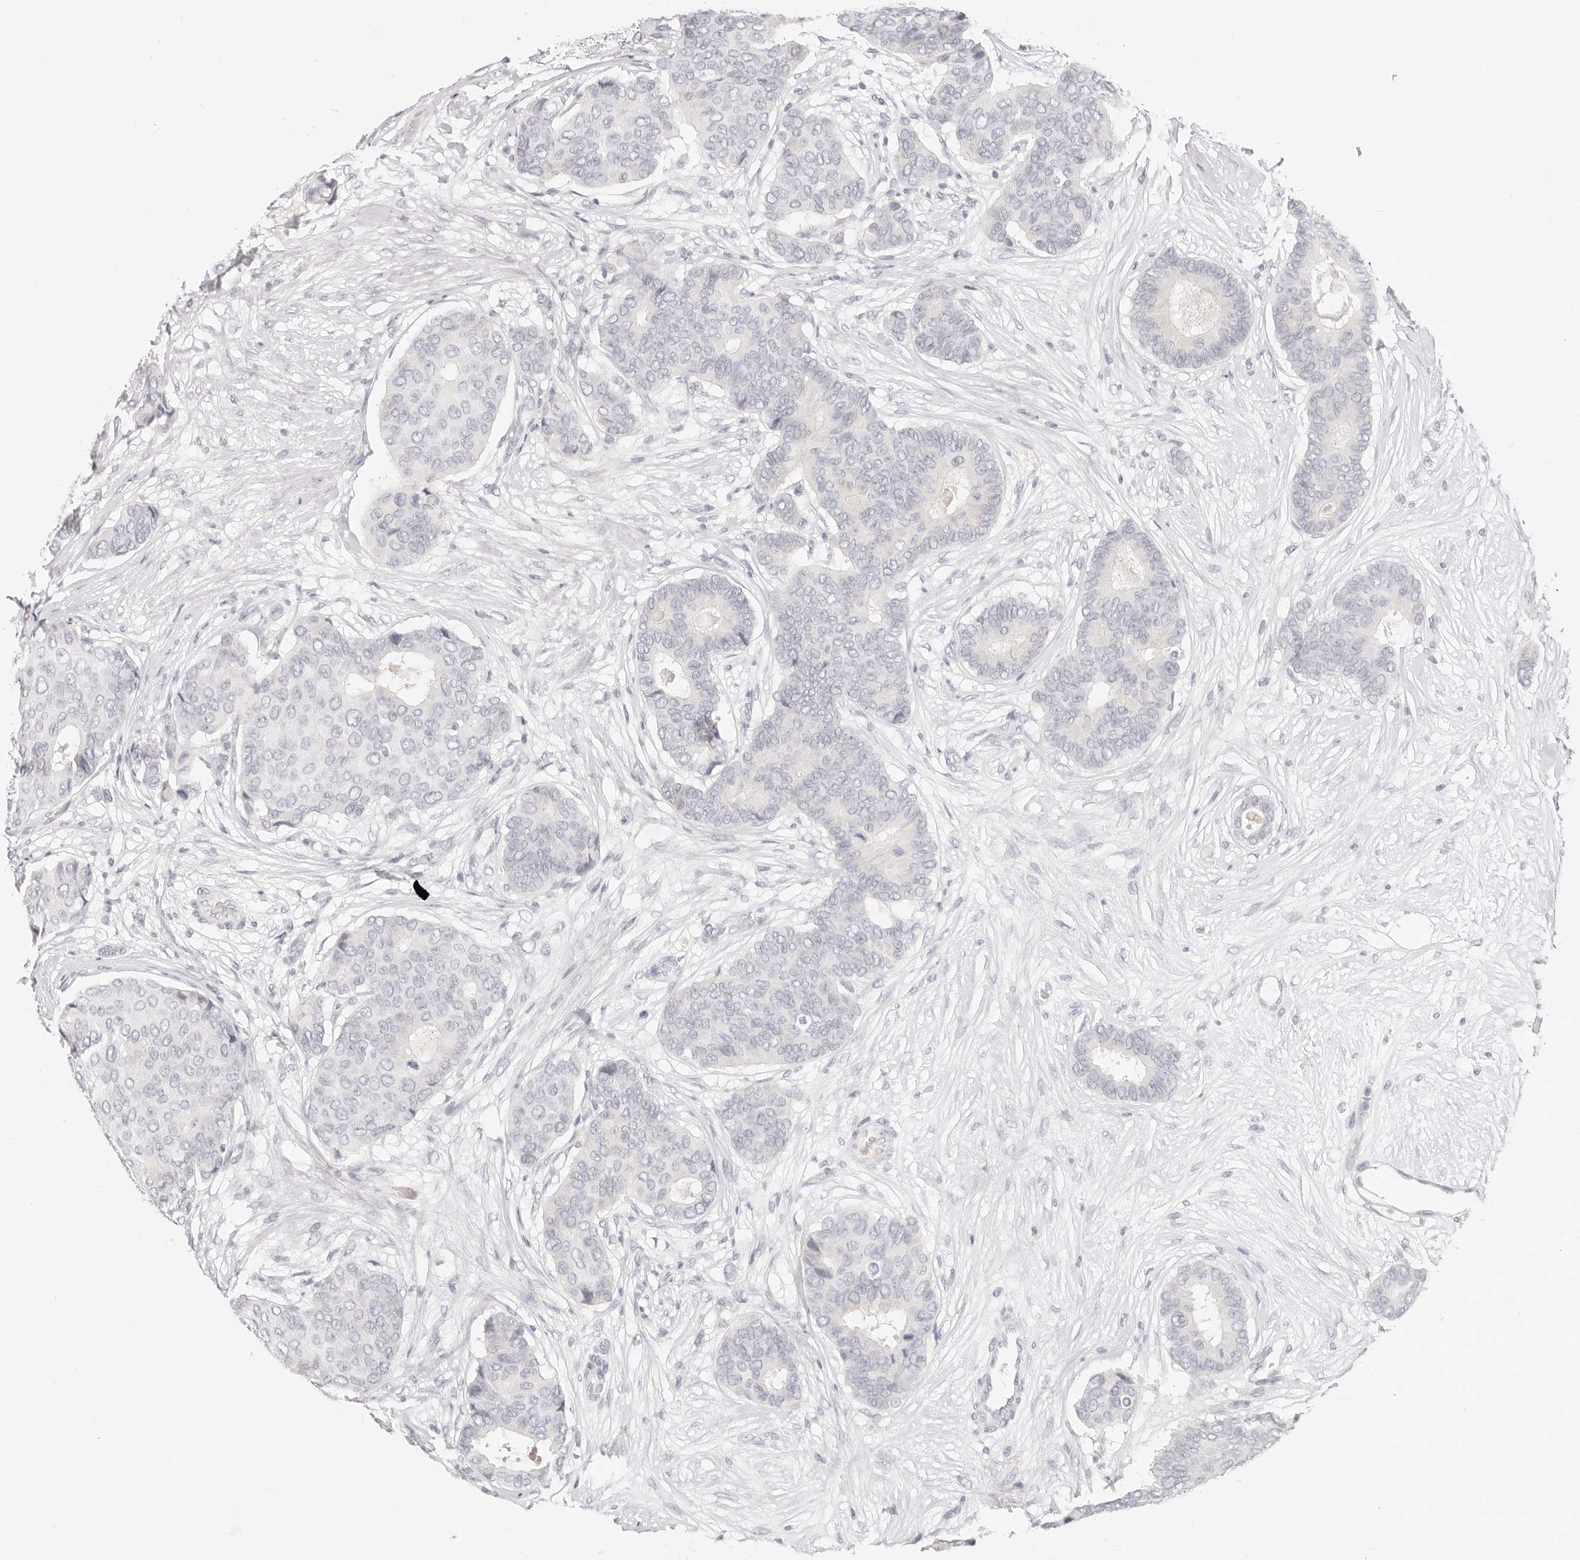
{"staining": {"intensity": "negative", "quantity": "none", "location": "none"}, "tissue": "breast cancer", "cell_type": "Tumor cells", "image_type": "cancer", "snomed": [{"axis": "morphology", "description": "Duct carcinoma"}, {"axis": "topography", "description": "Breast"}], "caption": "High power microscopy image of an immunohistochemistry image of breast cancer, revealing no significant staining in tumor cells.", "gene": "ASCL1", "patient": {"sex": "female", "age": 75}}